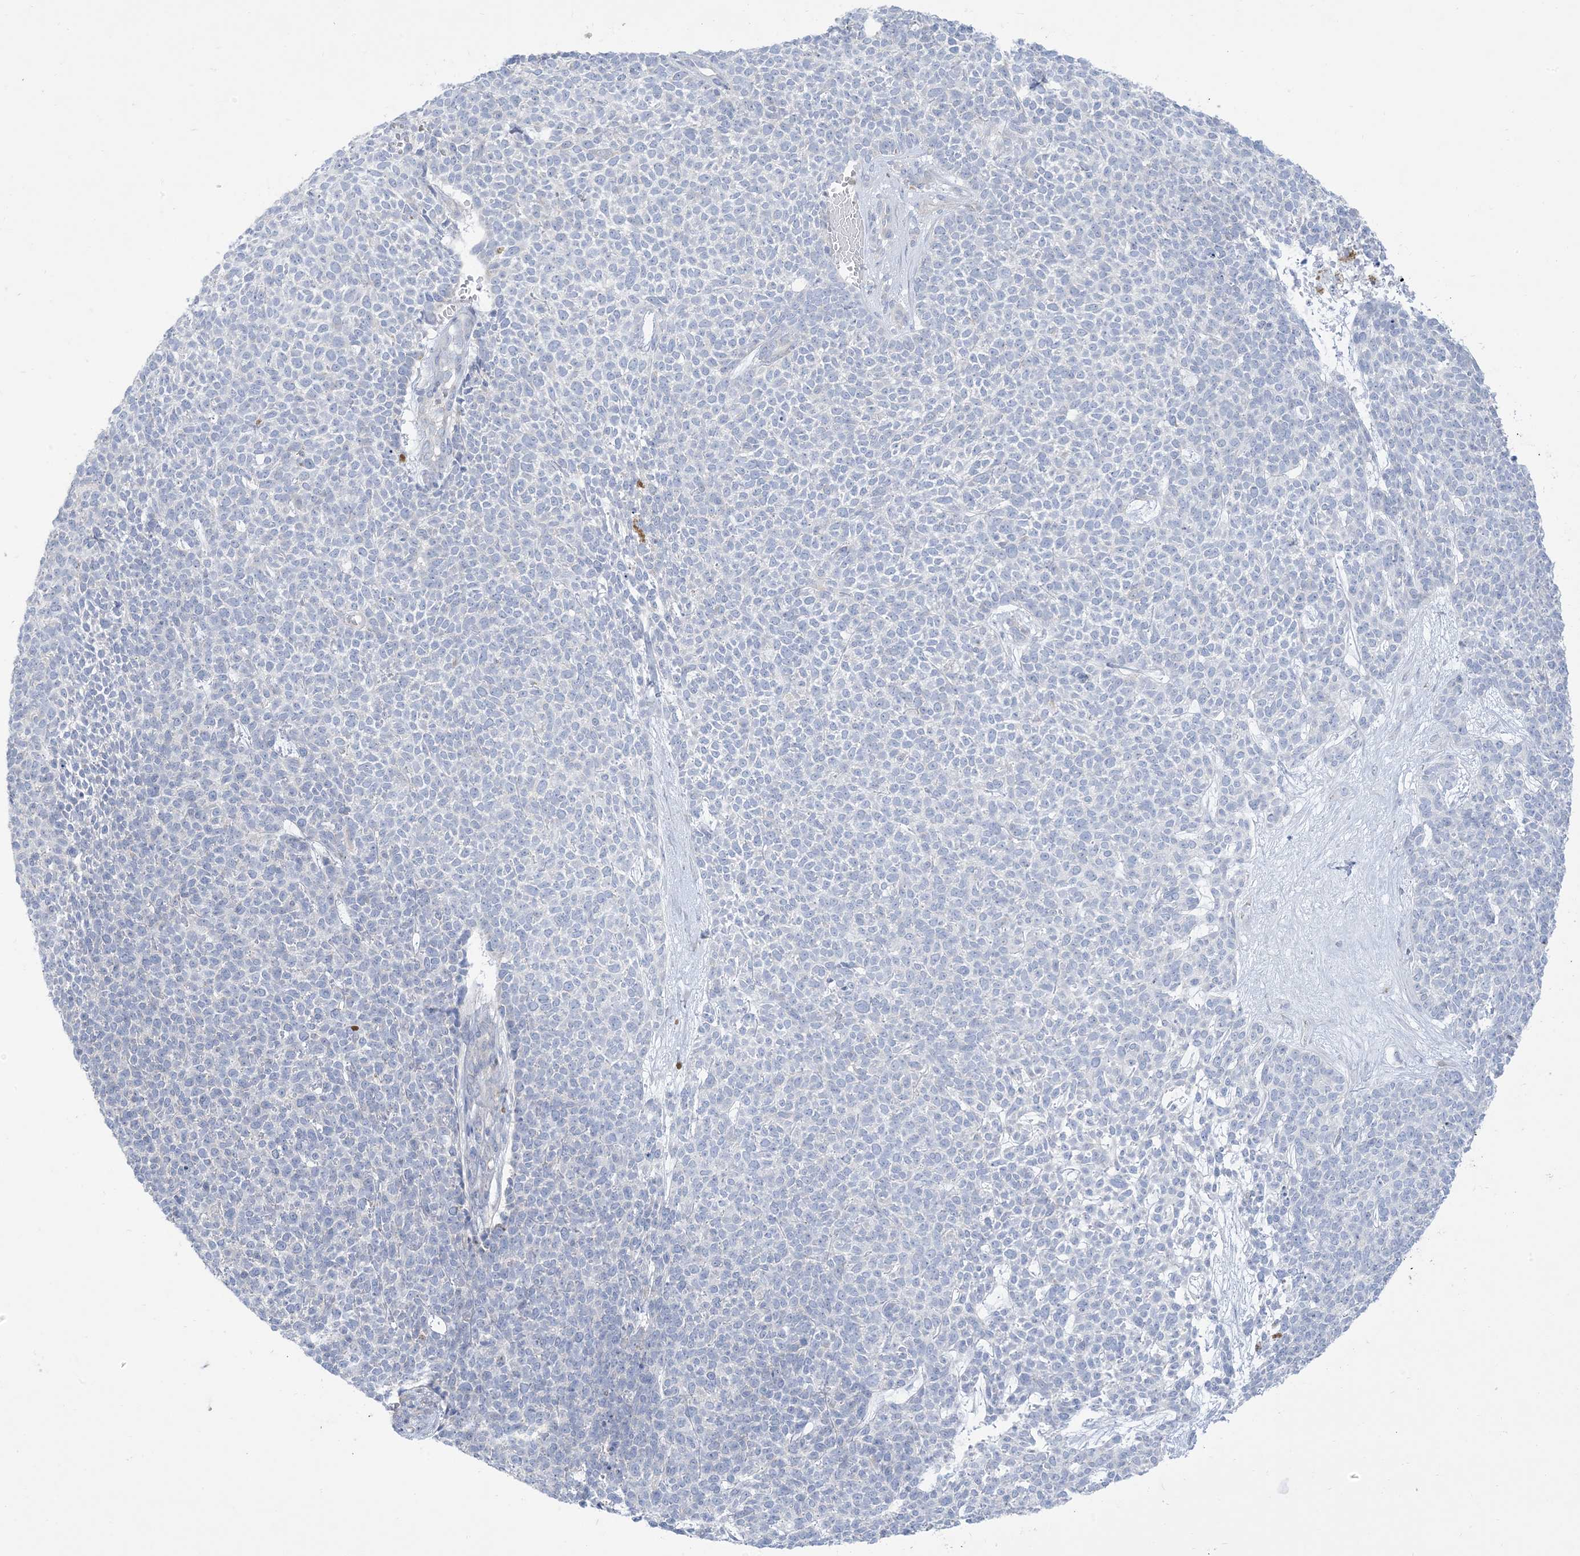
{"staining": {"intensity": "negative", "quantity": "none", "location": "none"}, "tissue": "skin cancer", "cell_type": "Tumor cells", "image_type": "cancer", "snomed": [{"axis": "morphology", "description": "Basal cell carcinoma"}, {"axis": "topography", "description": "Skin"}], "caption": "This is an immunohistochemistry micrograph of skin cancer. There is no expression in tumor cells.", "gene": "MTHFD2L", "patient": {"sex": "female", "age": 84}}